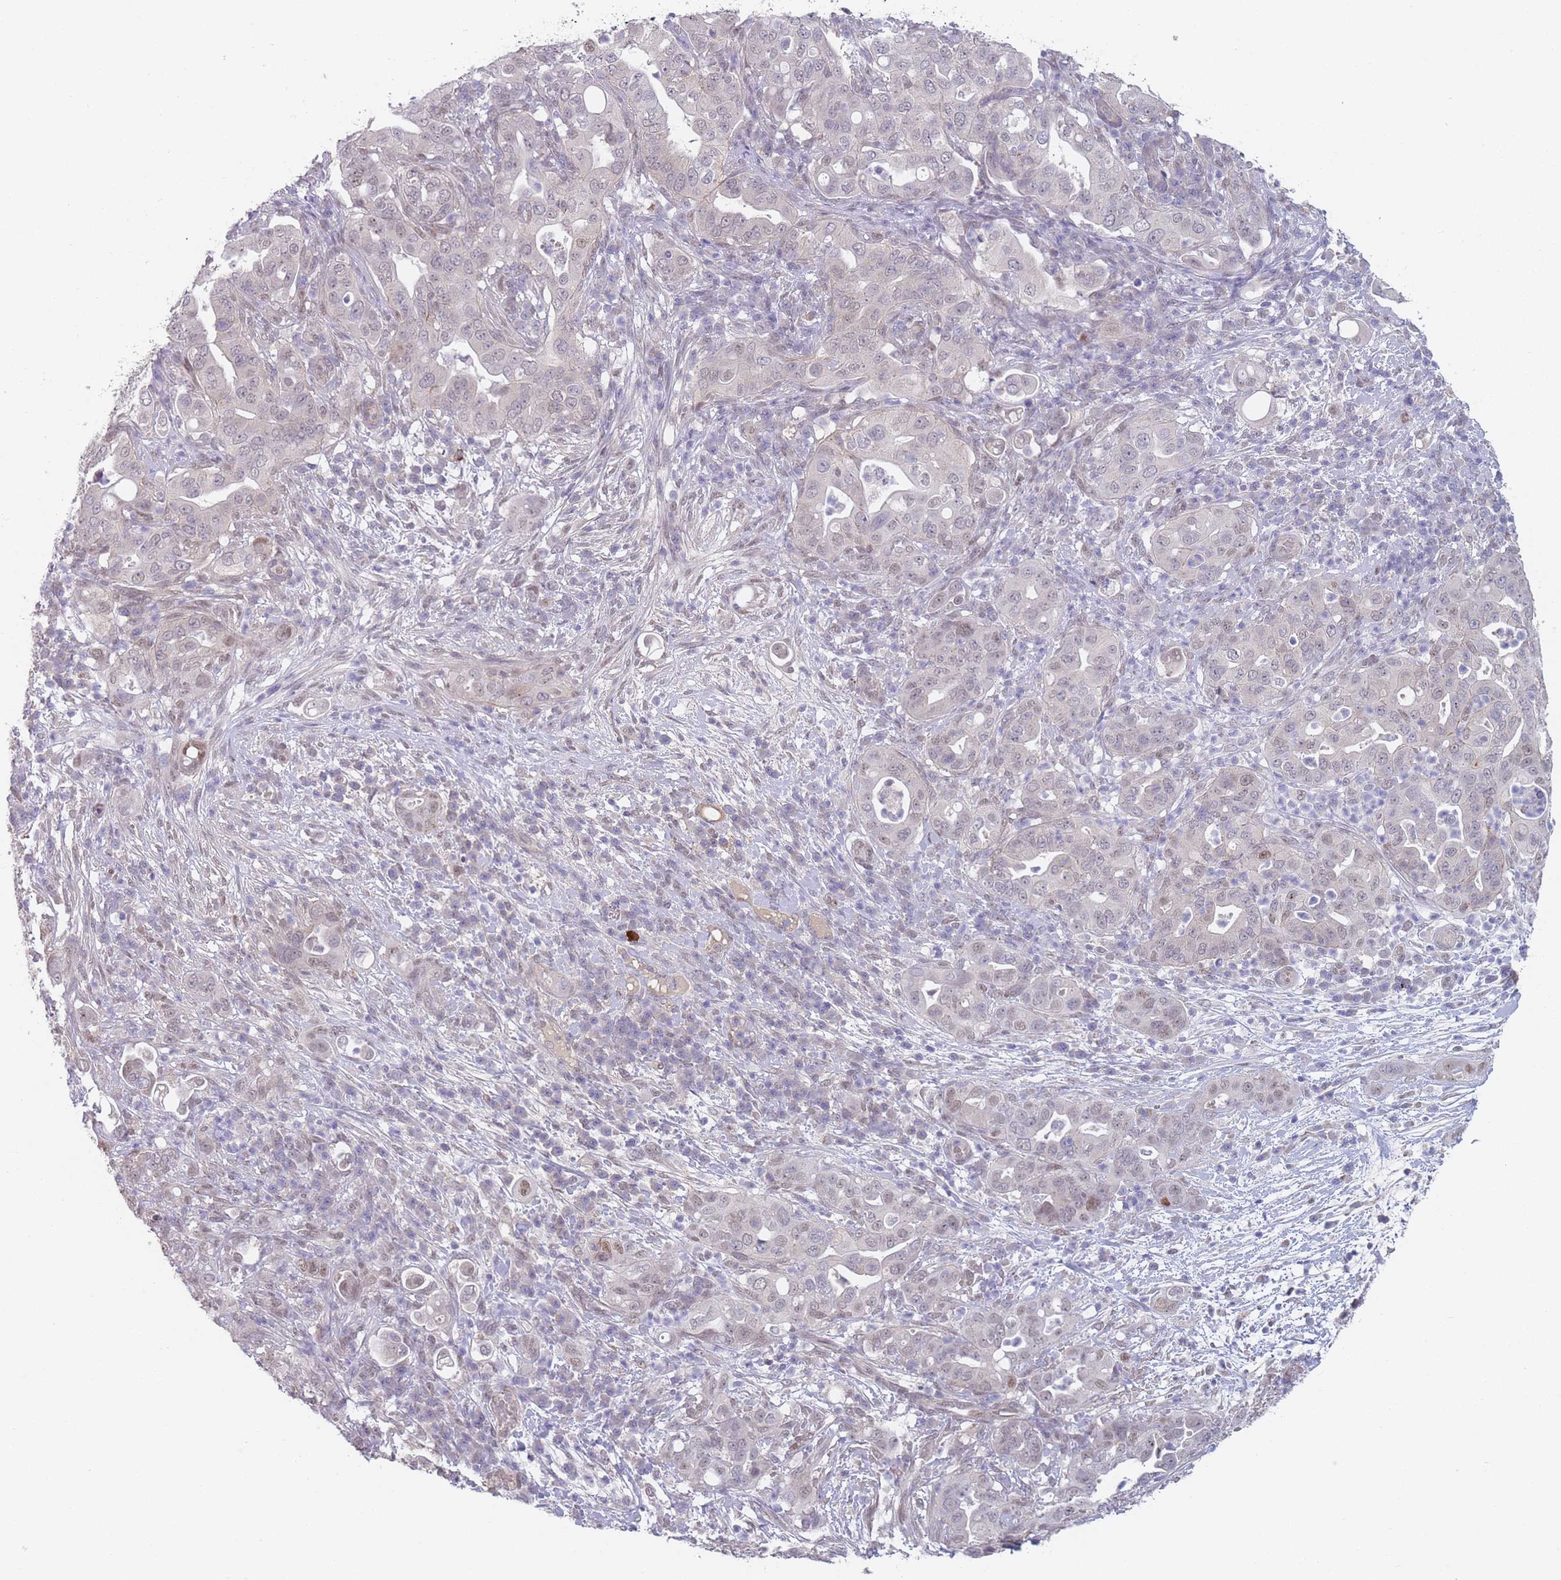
{"staining": {"intensity": "negative", "quantity": "none", "location": "none"}, "tissue": "pancreatic cancer", "cell_type": "Tumor cells", "image_type": "cancer", "snomed": [{"axis": "morphology", "description": "Normal tissue, NOS"}, {"axis": "morphology", "description": "Adenocarcinoma, NOS"}, {"axis": "topography", "description": "Lymph node"}, {"axis": "topography", "description": "Pancreas"}], "caption": "Pancreatic cancer (adenocarcinoma) stained for a protein using IHC shows no positivity tumor cells.", "gene": "ANKRD10", "patient": {"sex": "female", "age": 67}}